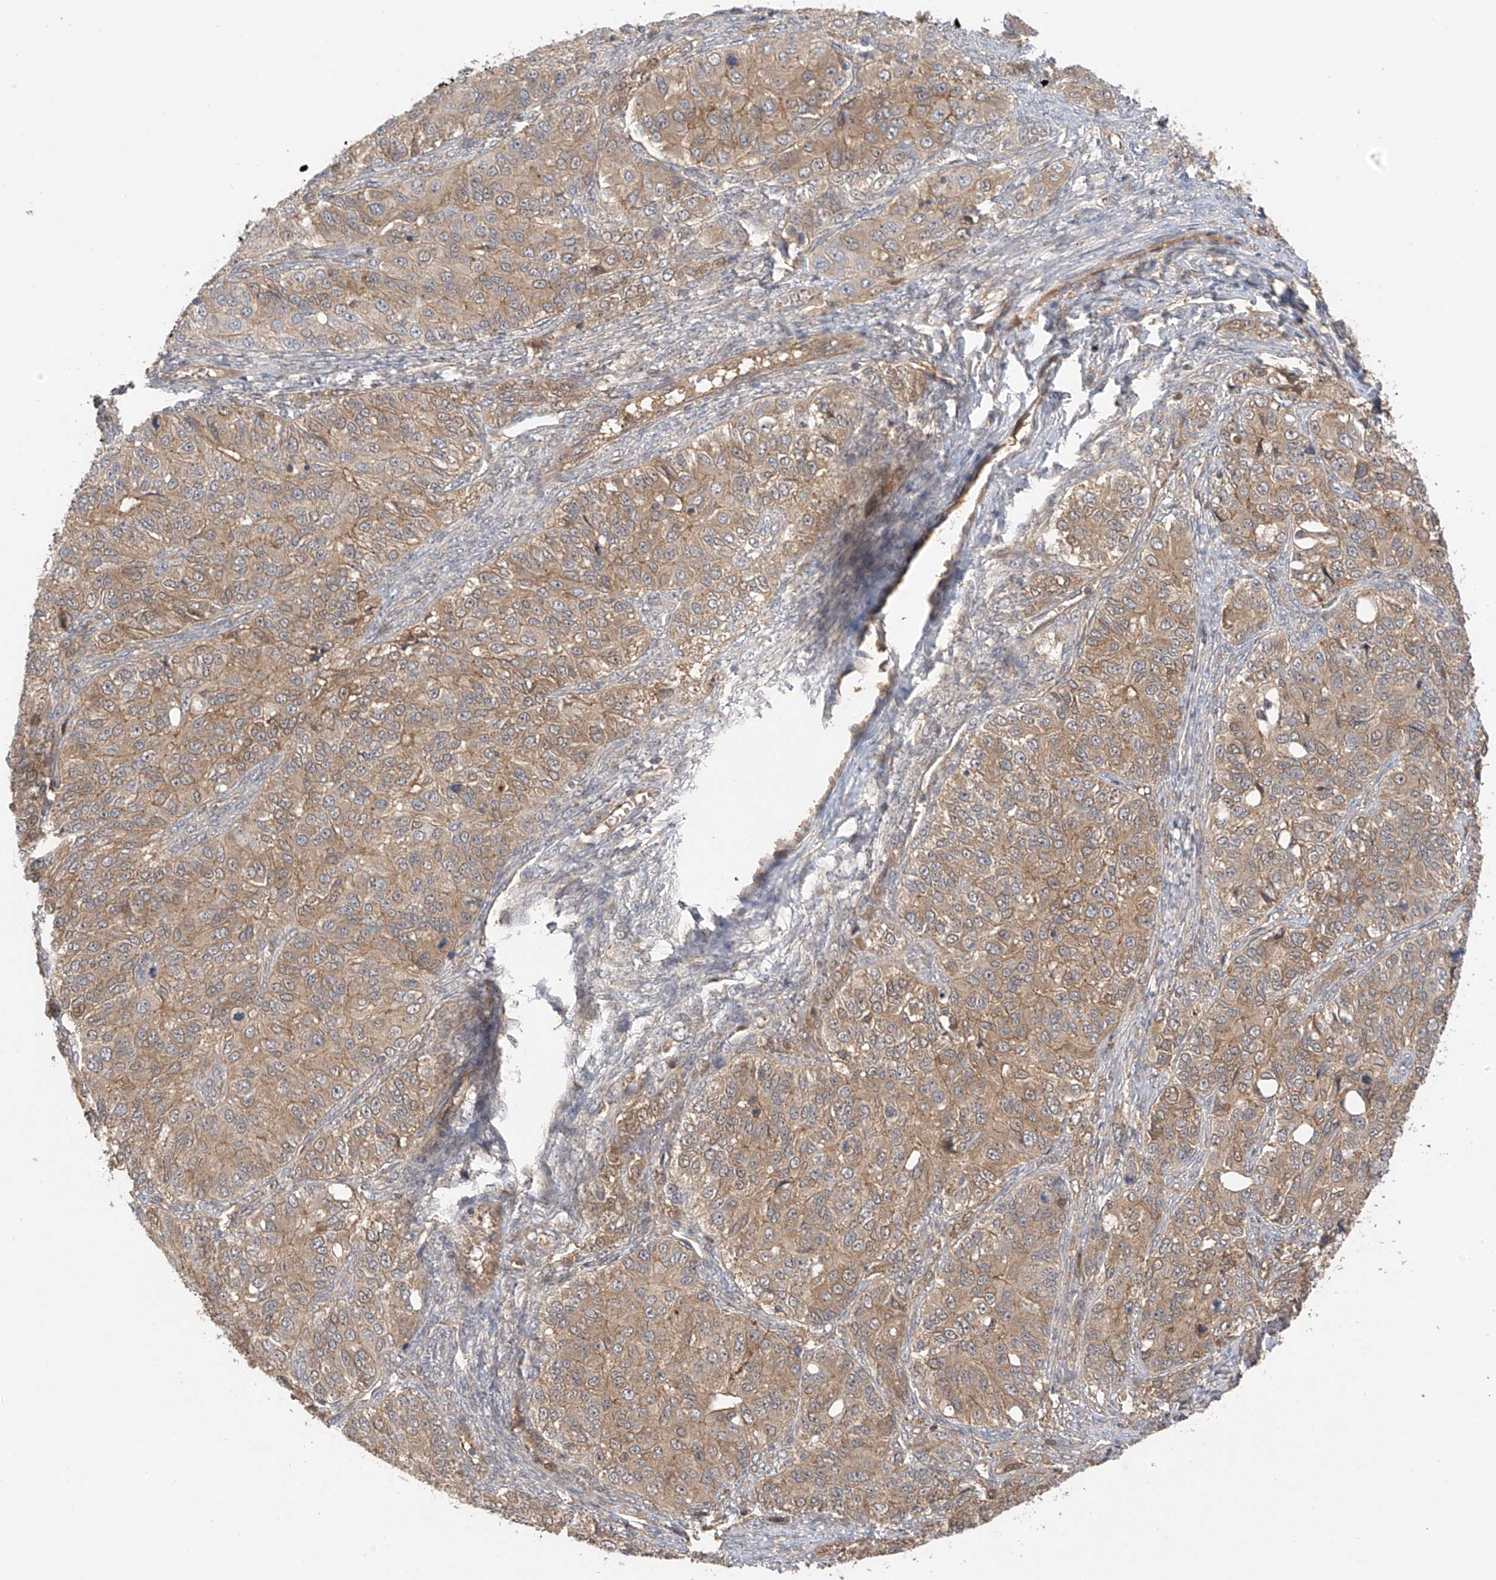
{"staining": {"intensity": "moderate", "quantity": "25%-75%", "location": "cytoplasmic/membranous"}, "tissue": "ovarian cancer", "cell_type": "Tumor cells", "image_type": "cancer", "snomed": [{"axis": "morphology", "description": "Carcinoma, endometroid"}, {"axis": "topography", "description": "Ovary"}], "caption": "Human ovarian cancer stained for a protein (brown) displays moderate cytoplasmic/membranous positive staining in about 25%-75% of tumor cells.", "gene": "CACNA2D4", "patient": {"sex": "female", "age": 51}}